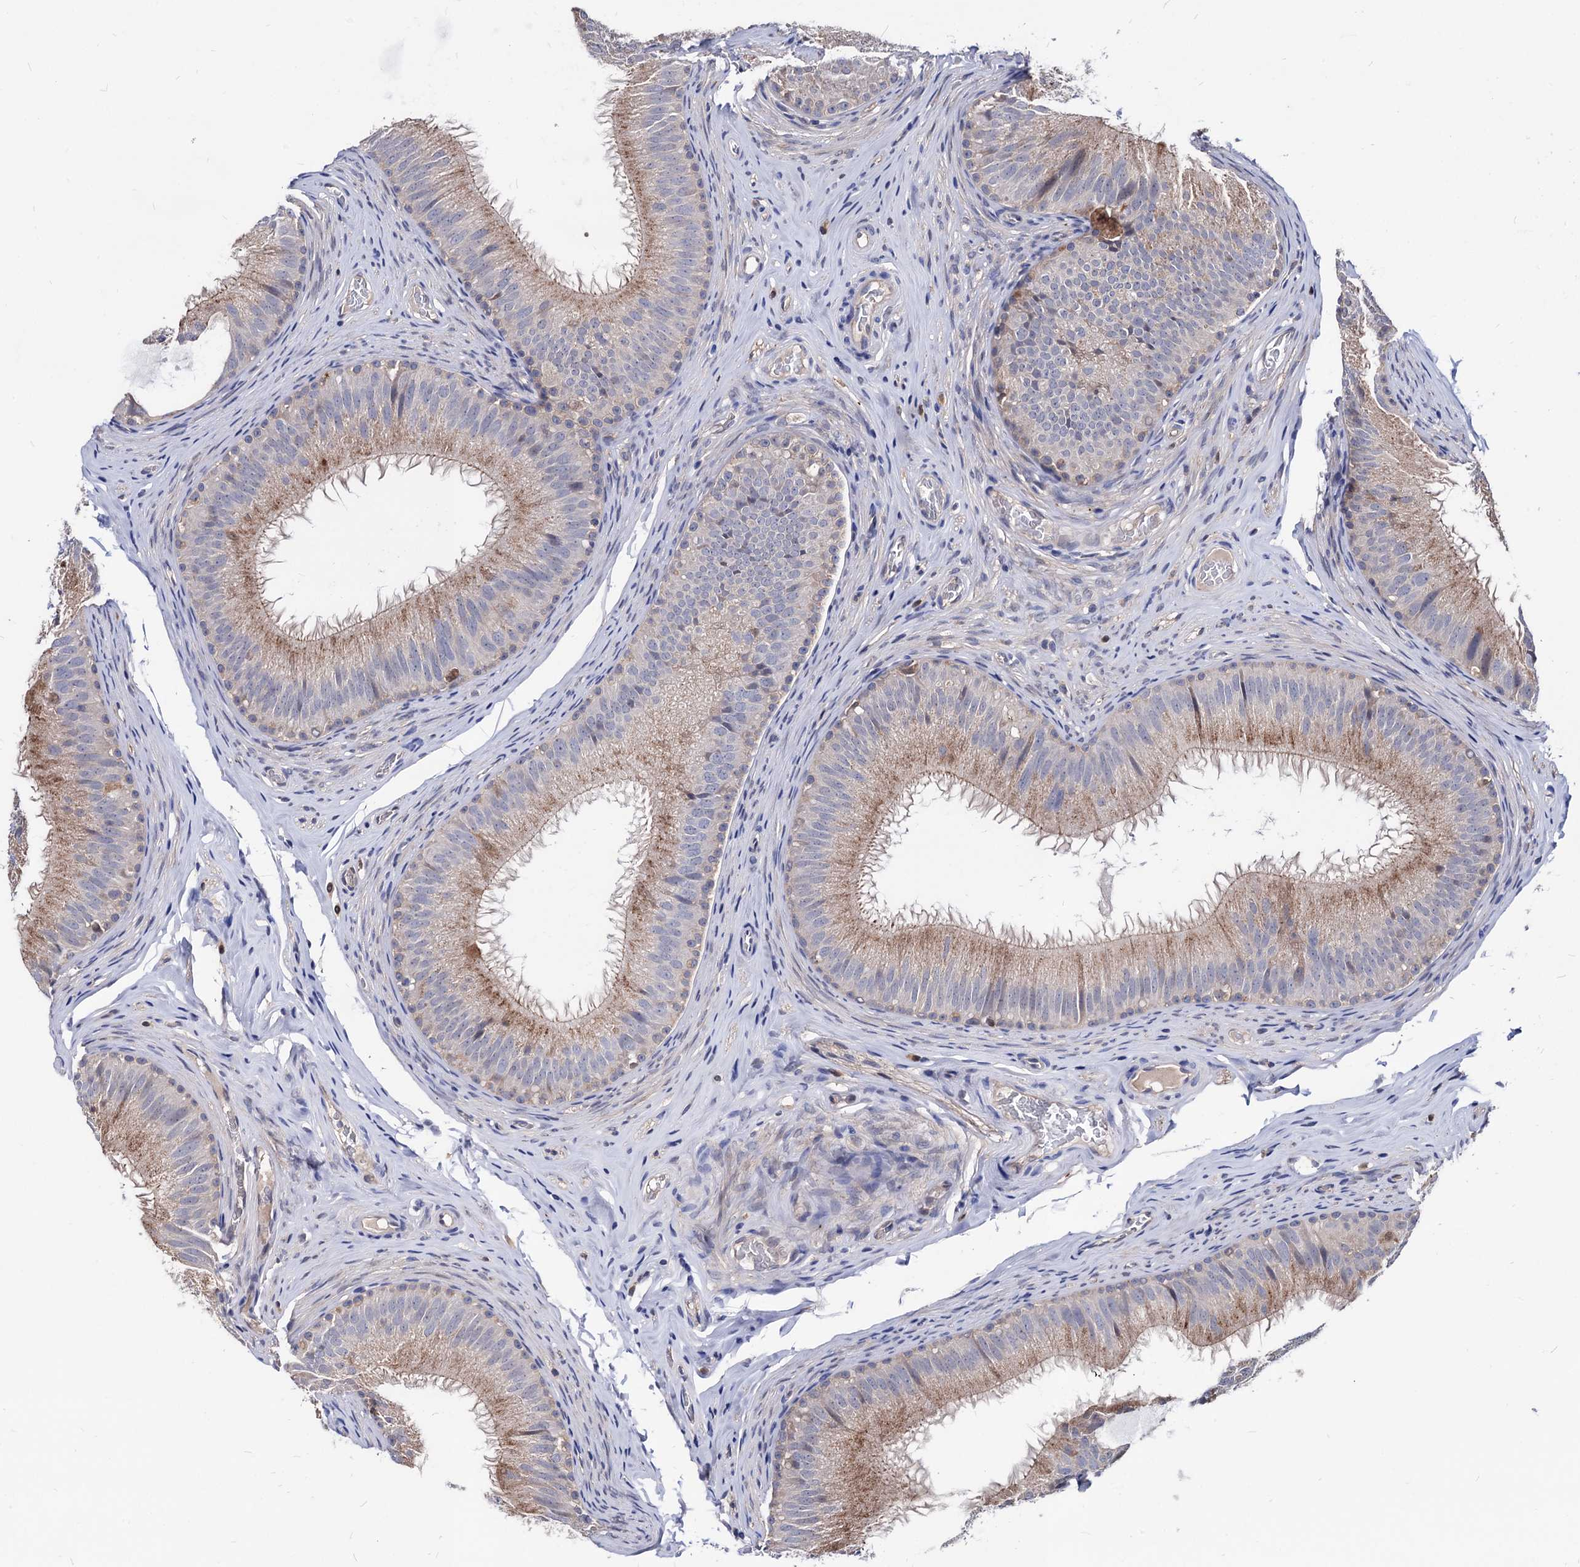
{"staining": {"intensity": "moderate", "quantity": "25%-75%", "location": "cytoplasmic/membranous"}, "tissue": "epididymis", "cell_type": "Glandular cells", "image_type": "normal", "snomed": [{"axis": "morphology", "description": "Normal tissue, NOS"}, {"axis": "topography", "description": "Epididymis"}], "caption": "Protein staining demonstrates moderate cytoplasmic/membranous expression in approximately 25%-75% of glandular cells in unremarkable epididymis.", "gene": "CPPED1", "patient": {"sex": "male", "age": 34}}